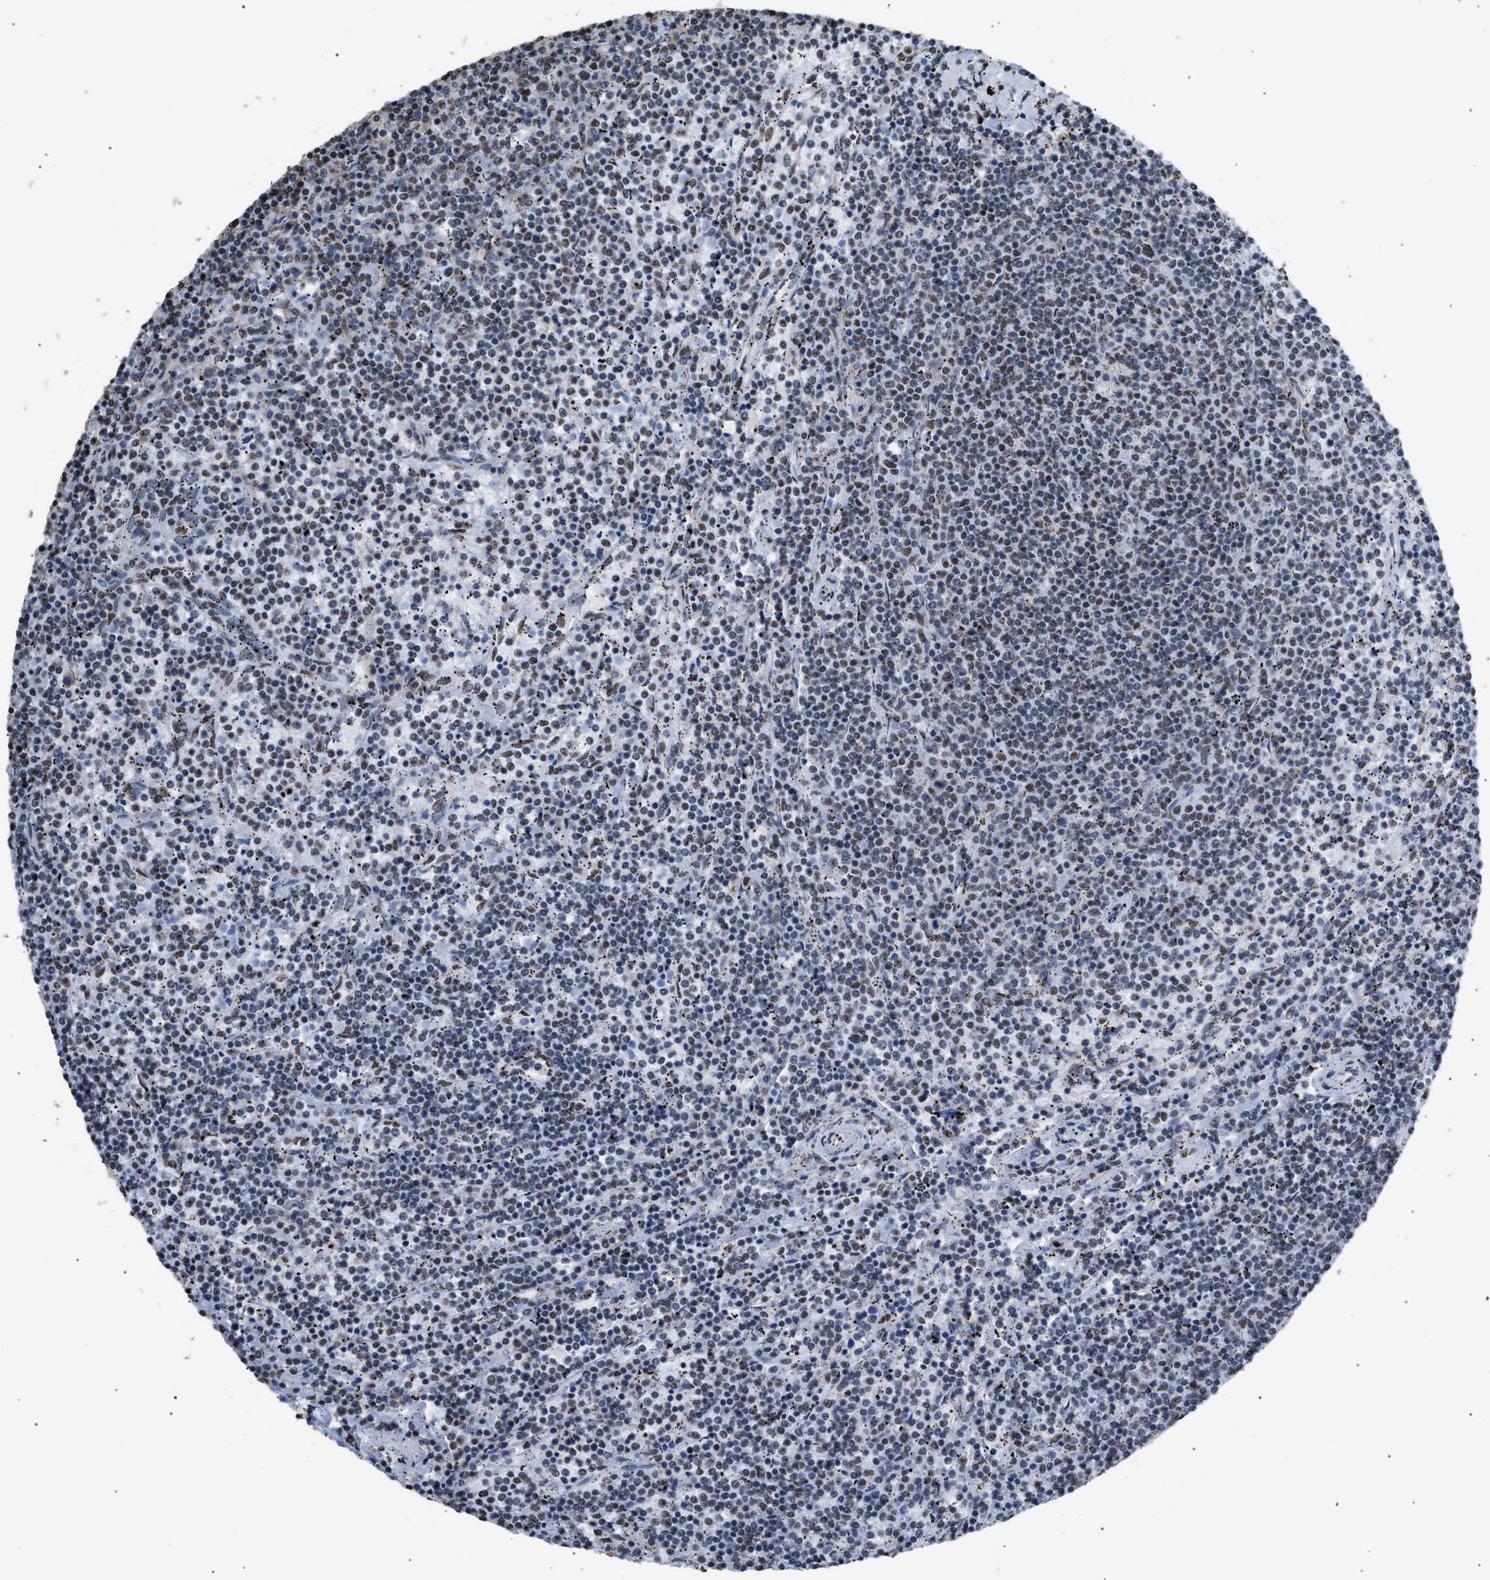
{"staining": {"intensity": "weak", "quantity": ">75%", "location": "nuclear"}, "tissue": "lymphoma", "cell_type": "Tumor cells", "image_type": "cancer", "snomed": [{"axis": "morphology", "description": "Malignant lymphoma, non-Hodgkin's type, Low grade"}, {"axis": "topography", "description": "Spleen"}], "caption": "Low-grade malignant lymphoma, non-Hodgkin's type stained with immunohistochemistry (IHC) displays weak nuclear positivity in about >75% of tumor cells.", "gene": "CCAR2", "patient": {"sex": "female", "age": 50}}